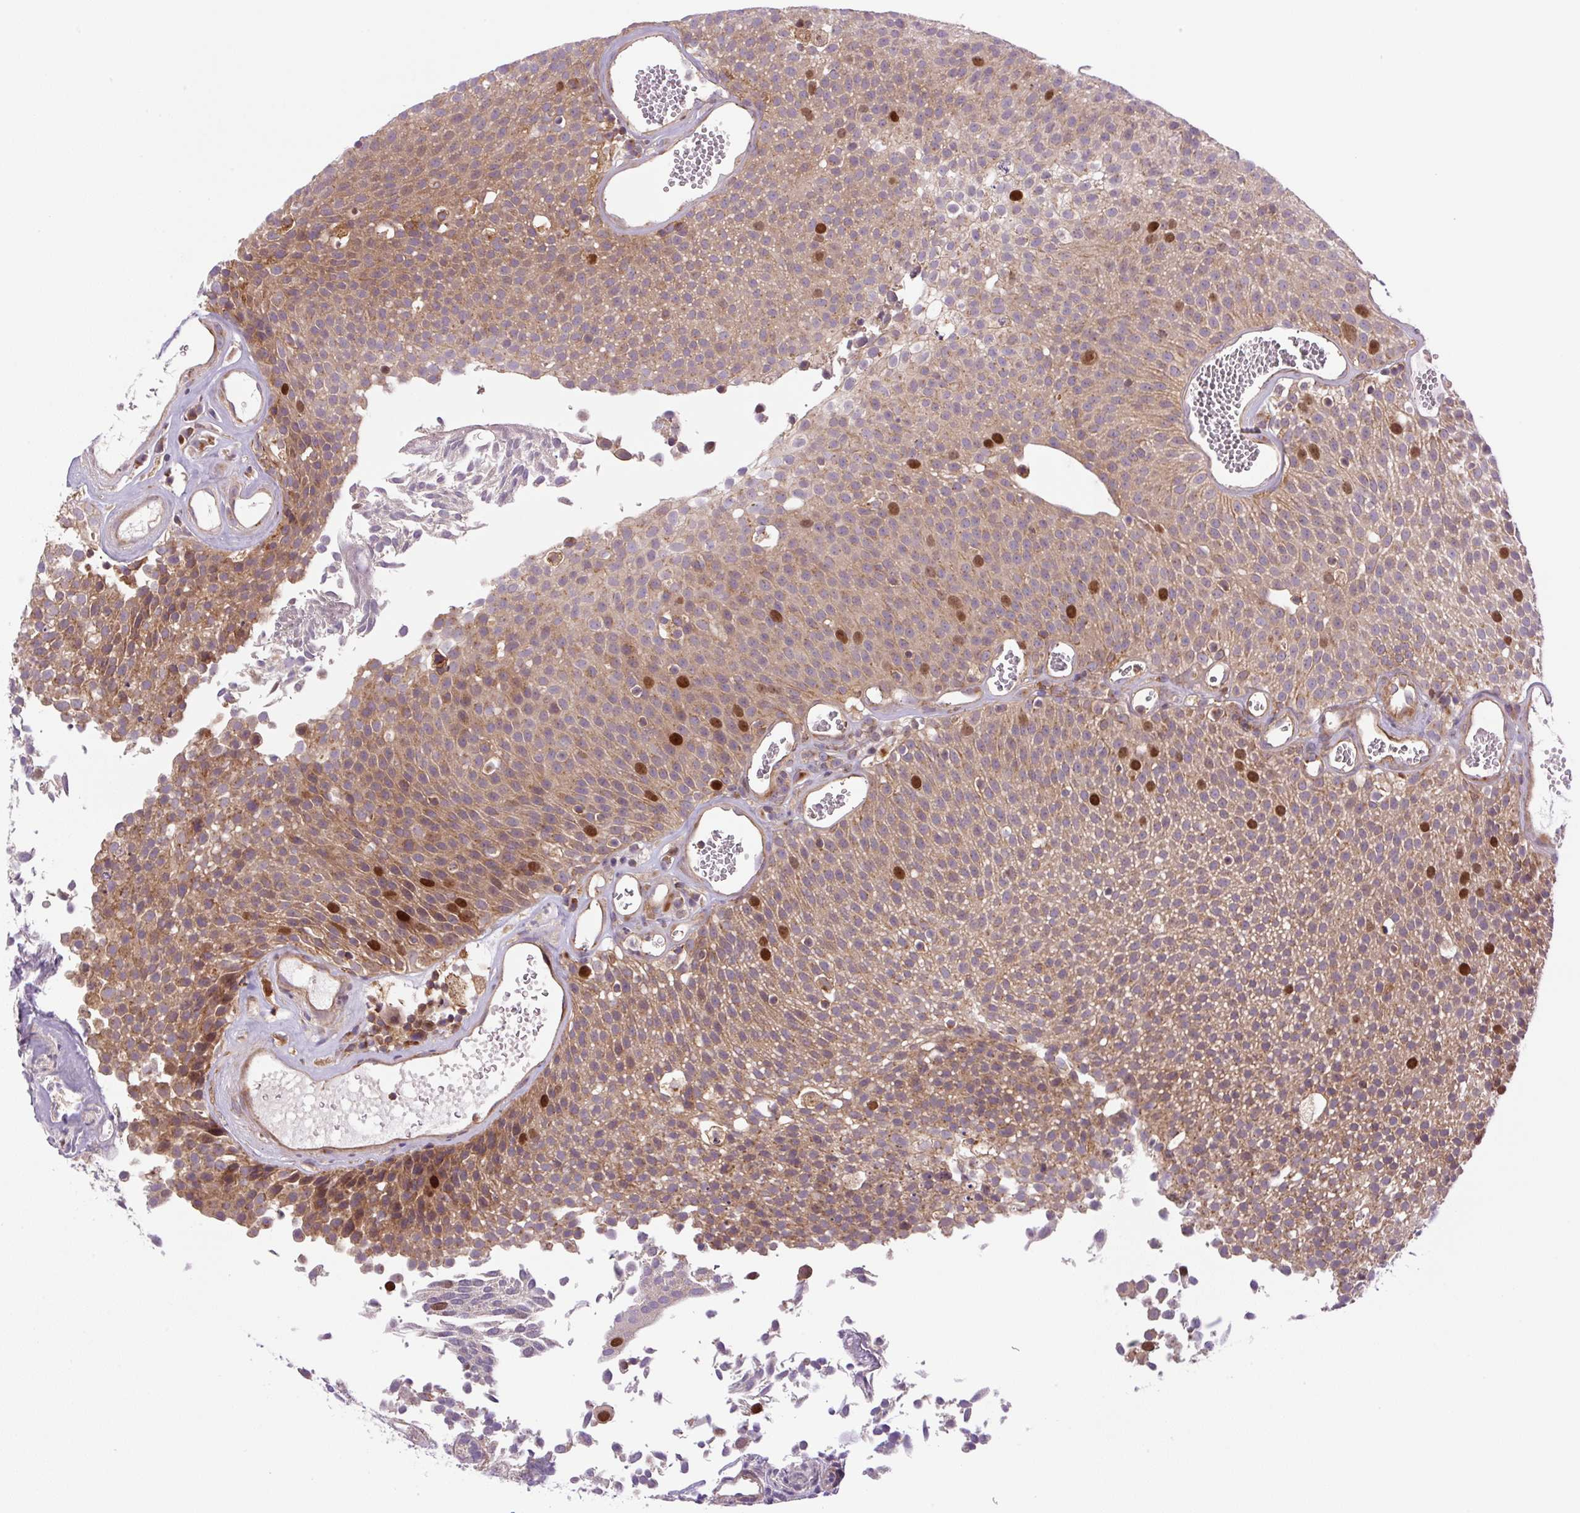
{"staining": {"intensity": "strong", "quantity": "25%-75%", "location": "cytoplasmic/membranous,nuclear"}, "tissue": "urothelial cancer", "cell_type": "Tumor cells", "image_type": "cancer", "snomed": [{"axis": "morphology", "description": "Urothelial carcinoma, Low grade"}, {"axis": "topography", "description": "Urinary bladder"}], "caption": "Urothelial cancer stained for a protein displays strong cytoplasmic/membranous and nuclear positivity in tumor cells. Using DAB (3,3'-diaminobenzidine) (brown) and hematoxylin (blue) stains, captured at high magnification using brightfield microscopy.", "gene": "KIFC1", "patient": {"sex": "female", "age": 79}}